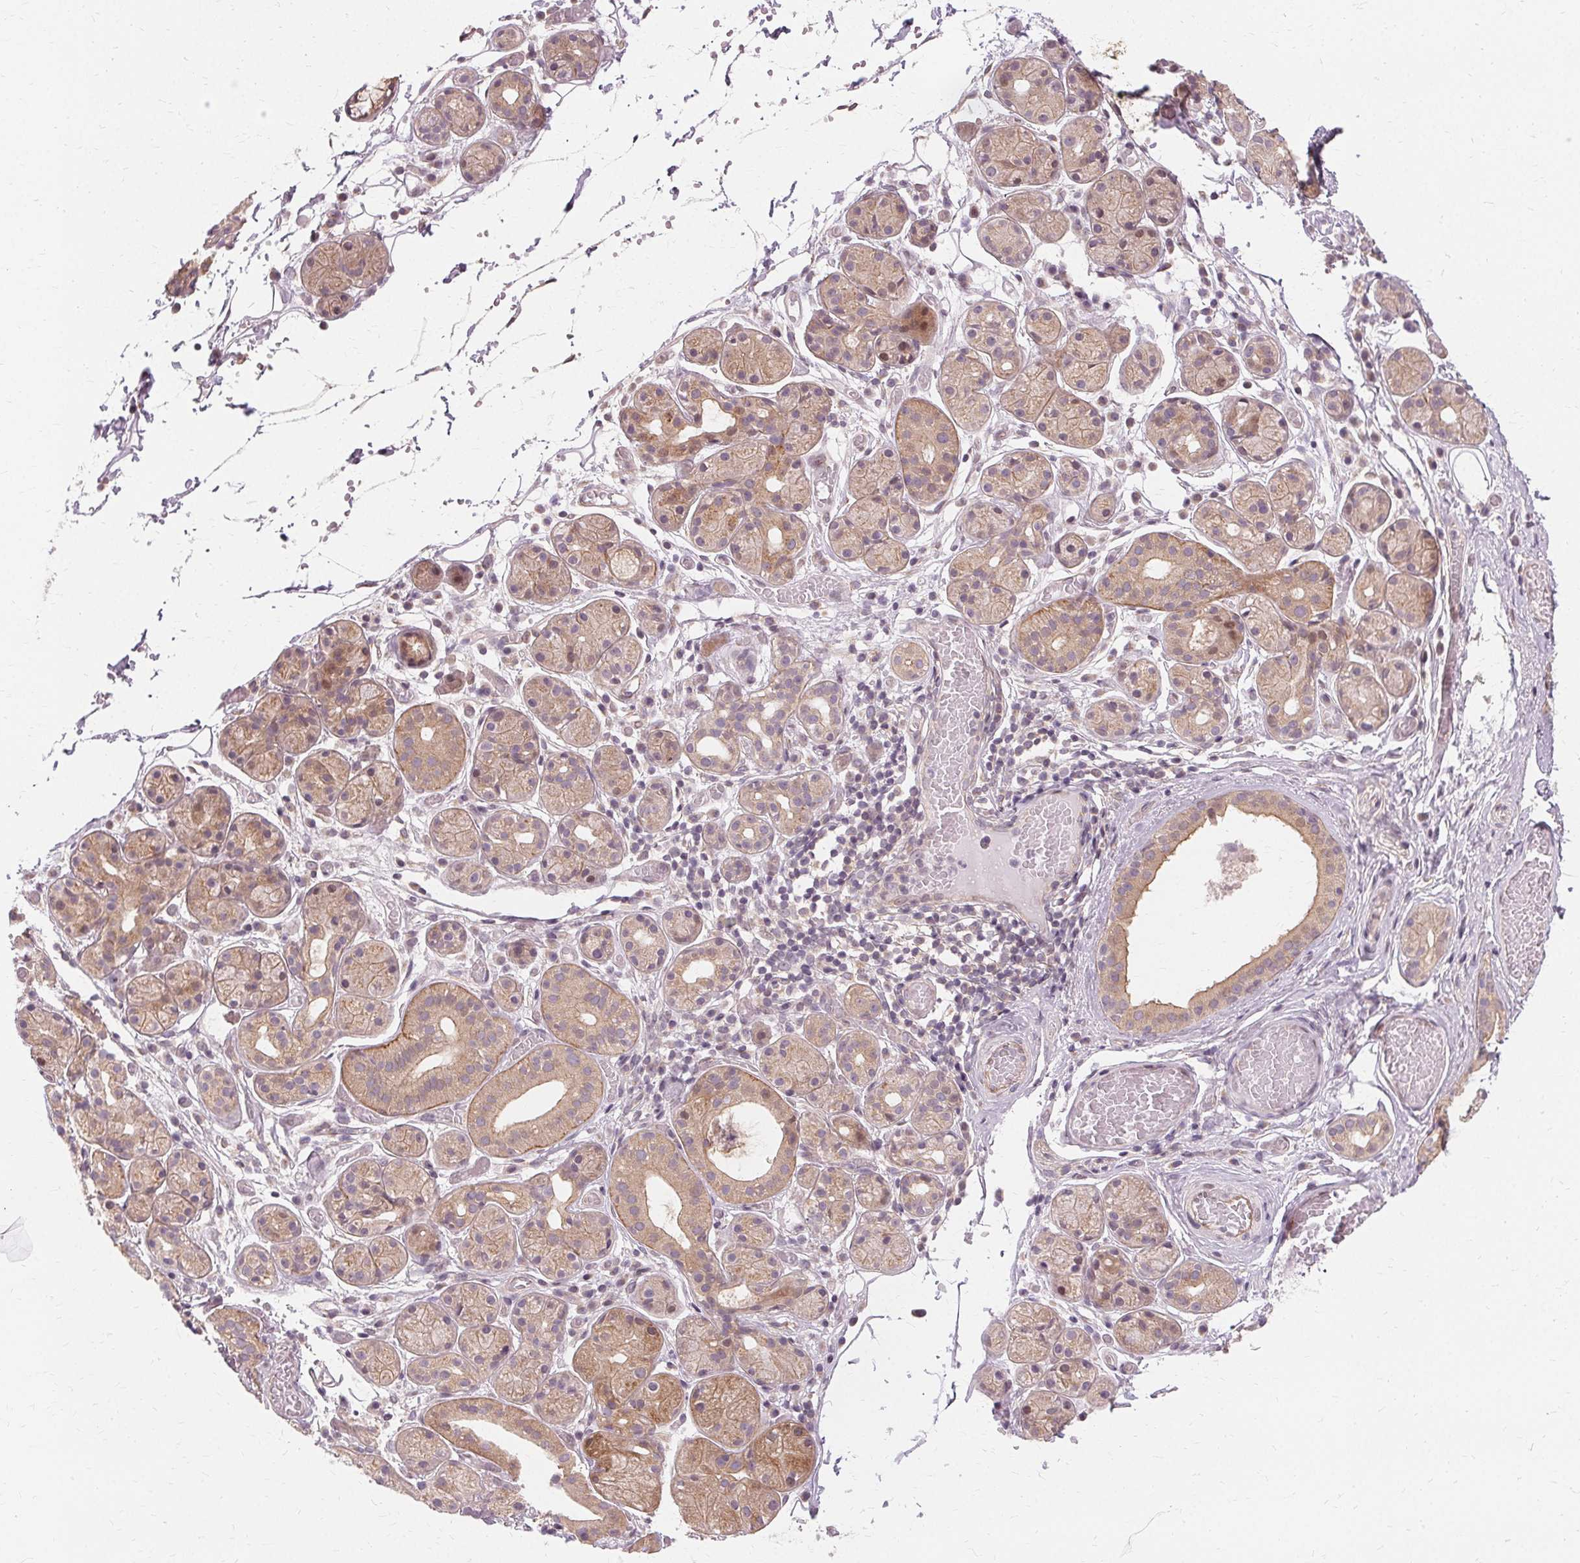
{"staining": {"intensity": "weak", "quantity": ">75%", "location": "cytoplasmic/membranous"}, "tissue": "salivary gland", "cell_type": "Glandular cells", "image_type": "normal", "snomed": [{"axis": "morphology", "description": "Normal tissue, NOS"}, {"axis": "topography", "description": "Salivary gland"}, {"axis": "topography", "description": "Peripheral nerve tissue"}], "caption": "Protein expression analysis of normal human salivary gland reveals weak cytoplasmic/membranous staining in about >75% of glandular cells. The staining was performed using DAB (3,3'-diaminobenzidine) to visualize the protein expression in brown, while the nuclei were stained in blue with hematoxylin (Magnification: 20x).", "gene": "USP8", "patient": {"sex": "male", "age": 71}}